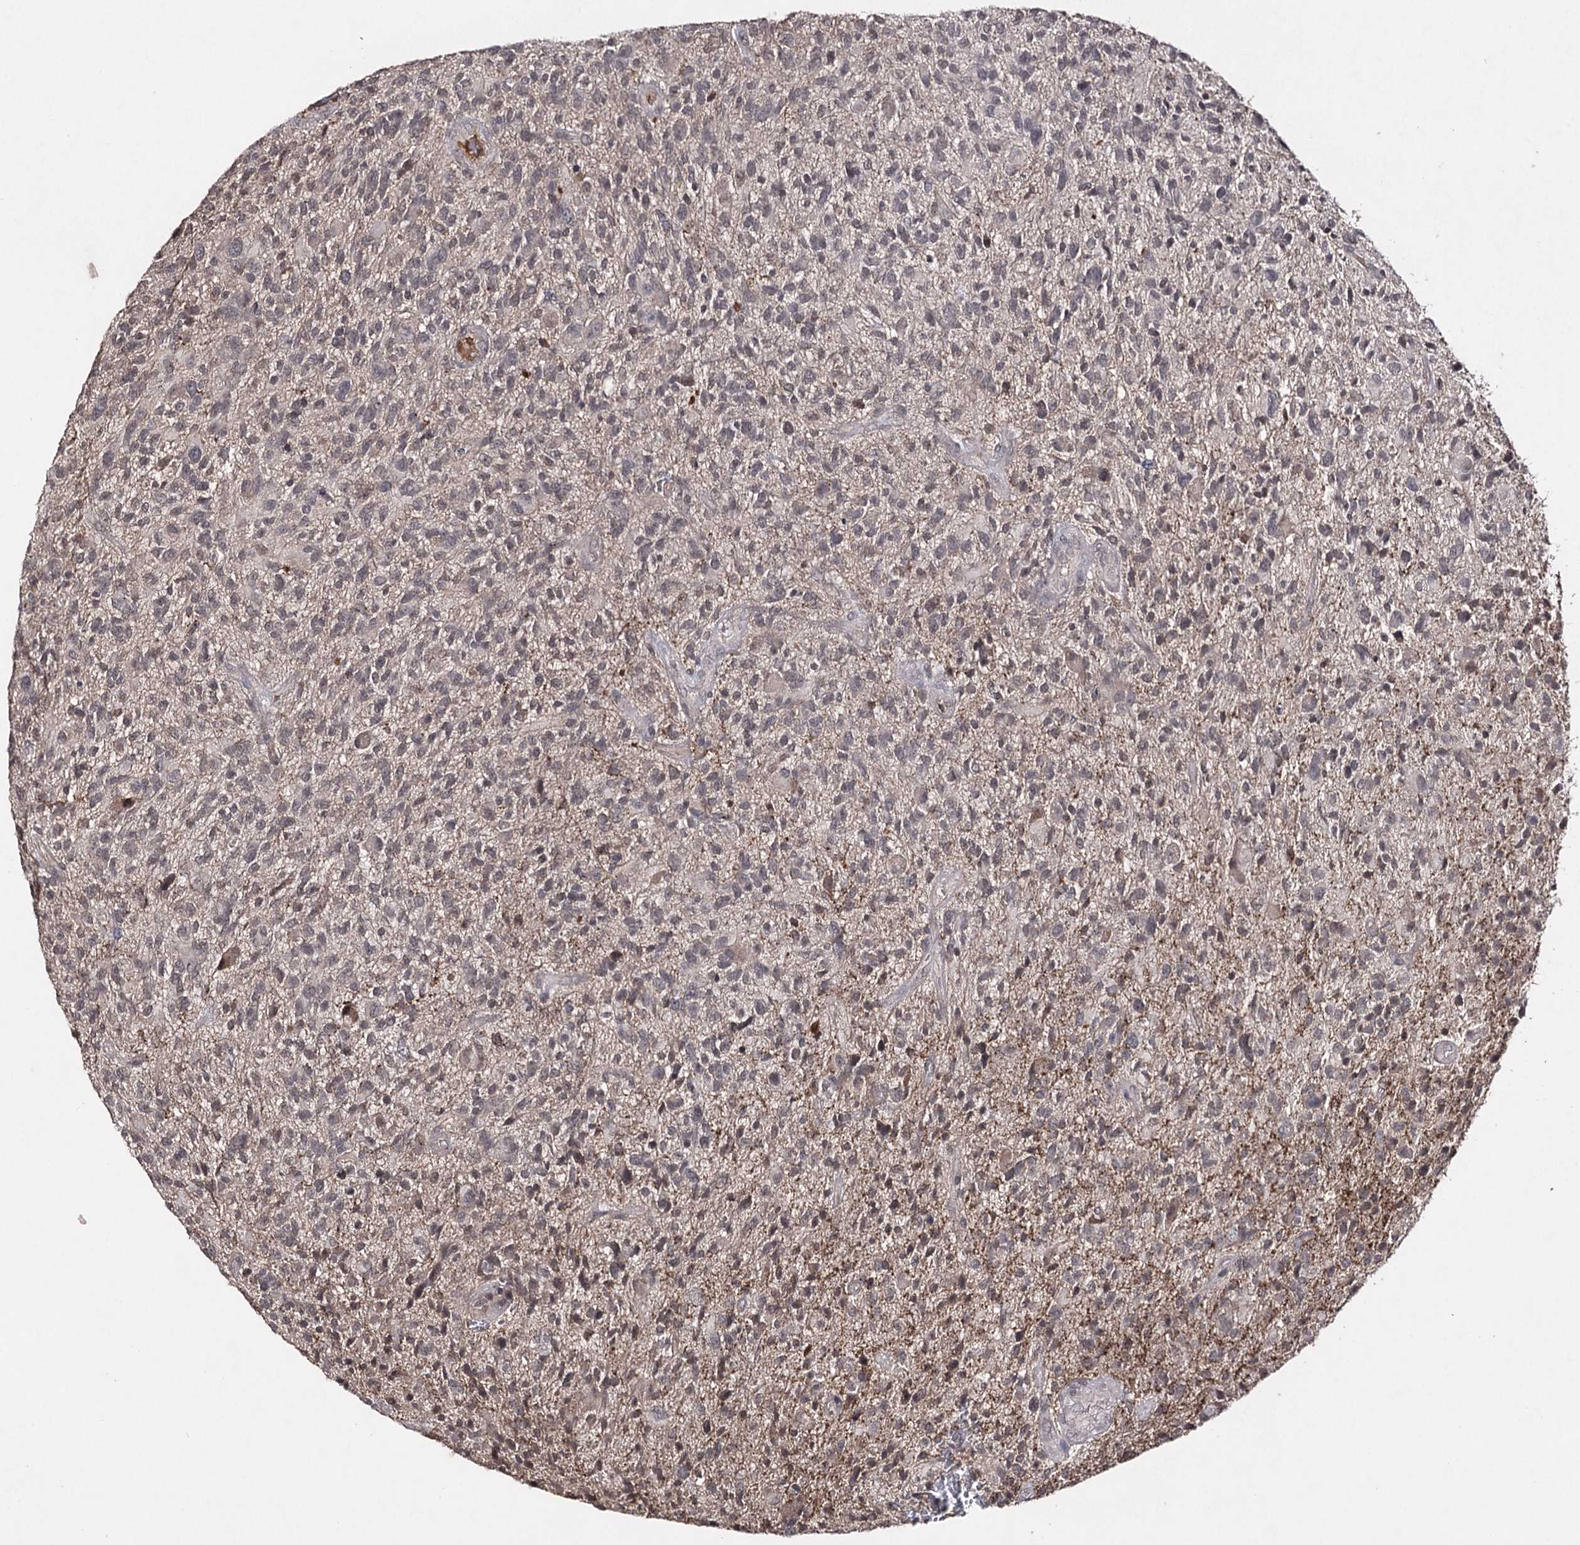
{"staining": {"intensity": "weak", "quantity": "25%-75%", "location": "cytoplasmic/membranous"}, "tissue": "glioma", "cell_type": "Tumor cells", "image_type": "cancer", "snomed": [{"axis": "morphology", "description": "Glioma, malignant, High grade"}, {"axis": "topography", "description": "Brain"}], "caption": "Immunohistochemistry staining of high-grade glioma (malignant), which shows low levels of weak cytoplasmic/membranous staining in about 25%-75% of tumor cells indicating weak cytoplasmic/membranous protein positivity. The staining was performed using DAB (brown) for protein detection and nuclei were counterstained in hematoxylin (blue).", "gene": "SYNGR3", "patient": {"sex": "male", "age": 47}}